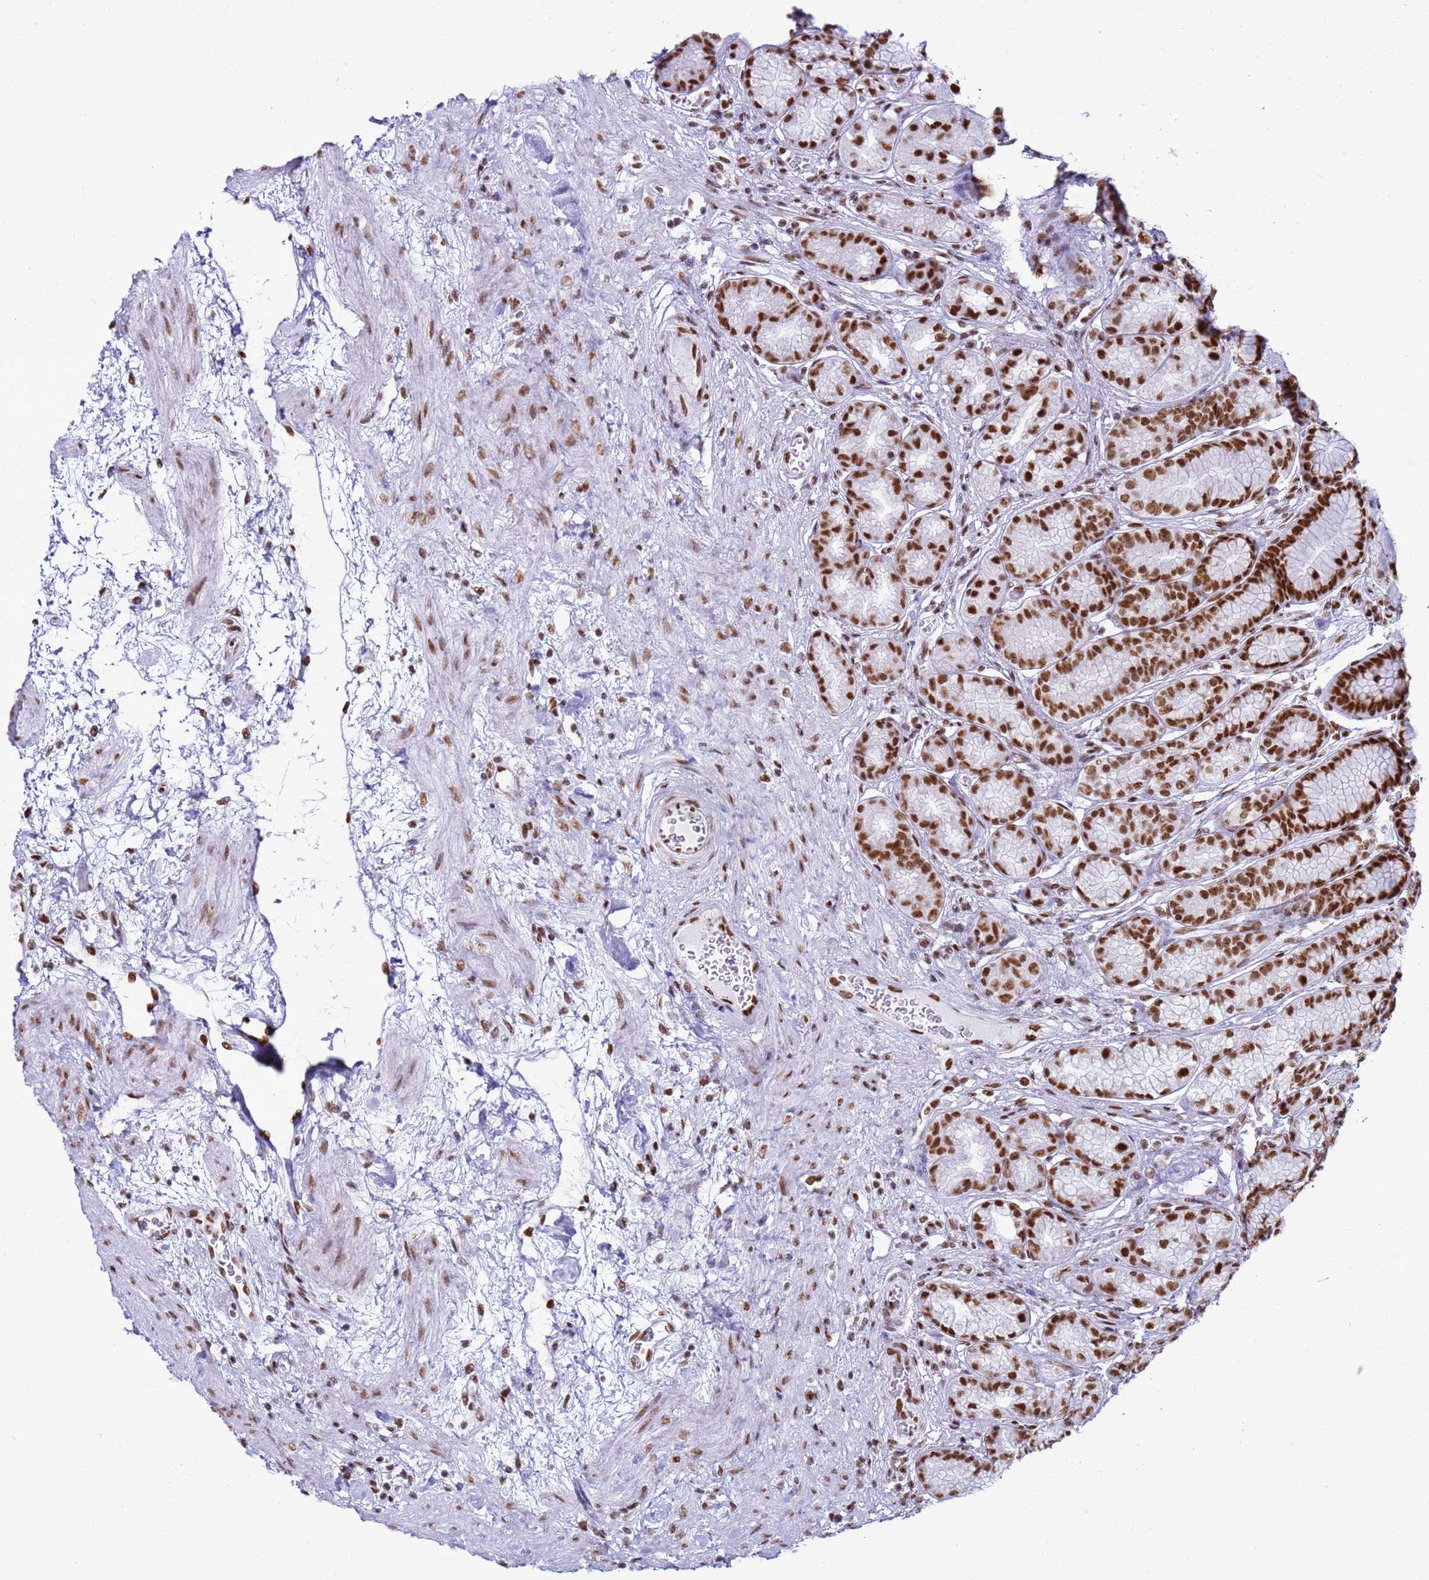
{"staining": {"intensity": "moderate", "quantity": ">75%", "location": "nuclear"}, "tissue": "stomach", "cell_type": "Glandular cells", "image_type": "normal", "snomed": [{"axis": "morphology", "description": "Normal tissue, NOS"}, {"axis": "morphology", "description": "Adenocarcinoma, NOS"}, {"axis": "morphology", "description": "Adenocarcinoma, High grade"}, {"axis": "topography", "description": "Stomach, upper"}, {"axis": "topography", "description": "Stomach"}], "caption": "Stomach was stained to show a protein in brown. There is medium levels of moderate nuclear staining in about >75% of glandular cells. The staining was performed using DAB to visualize the protein expression in brown, while the nuclei were stained in blue with hematoxylin (Magnification: 20x).", "gene": "RALY", "patient": {"sex": "female", "age": 65}}